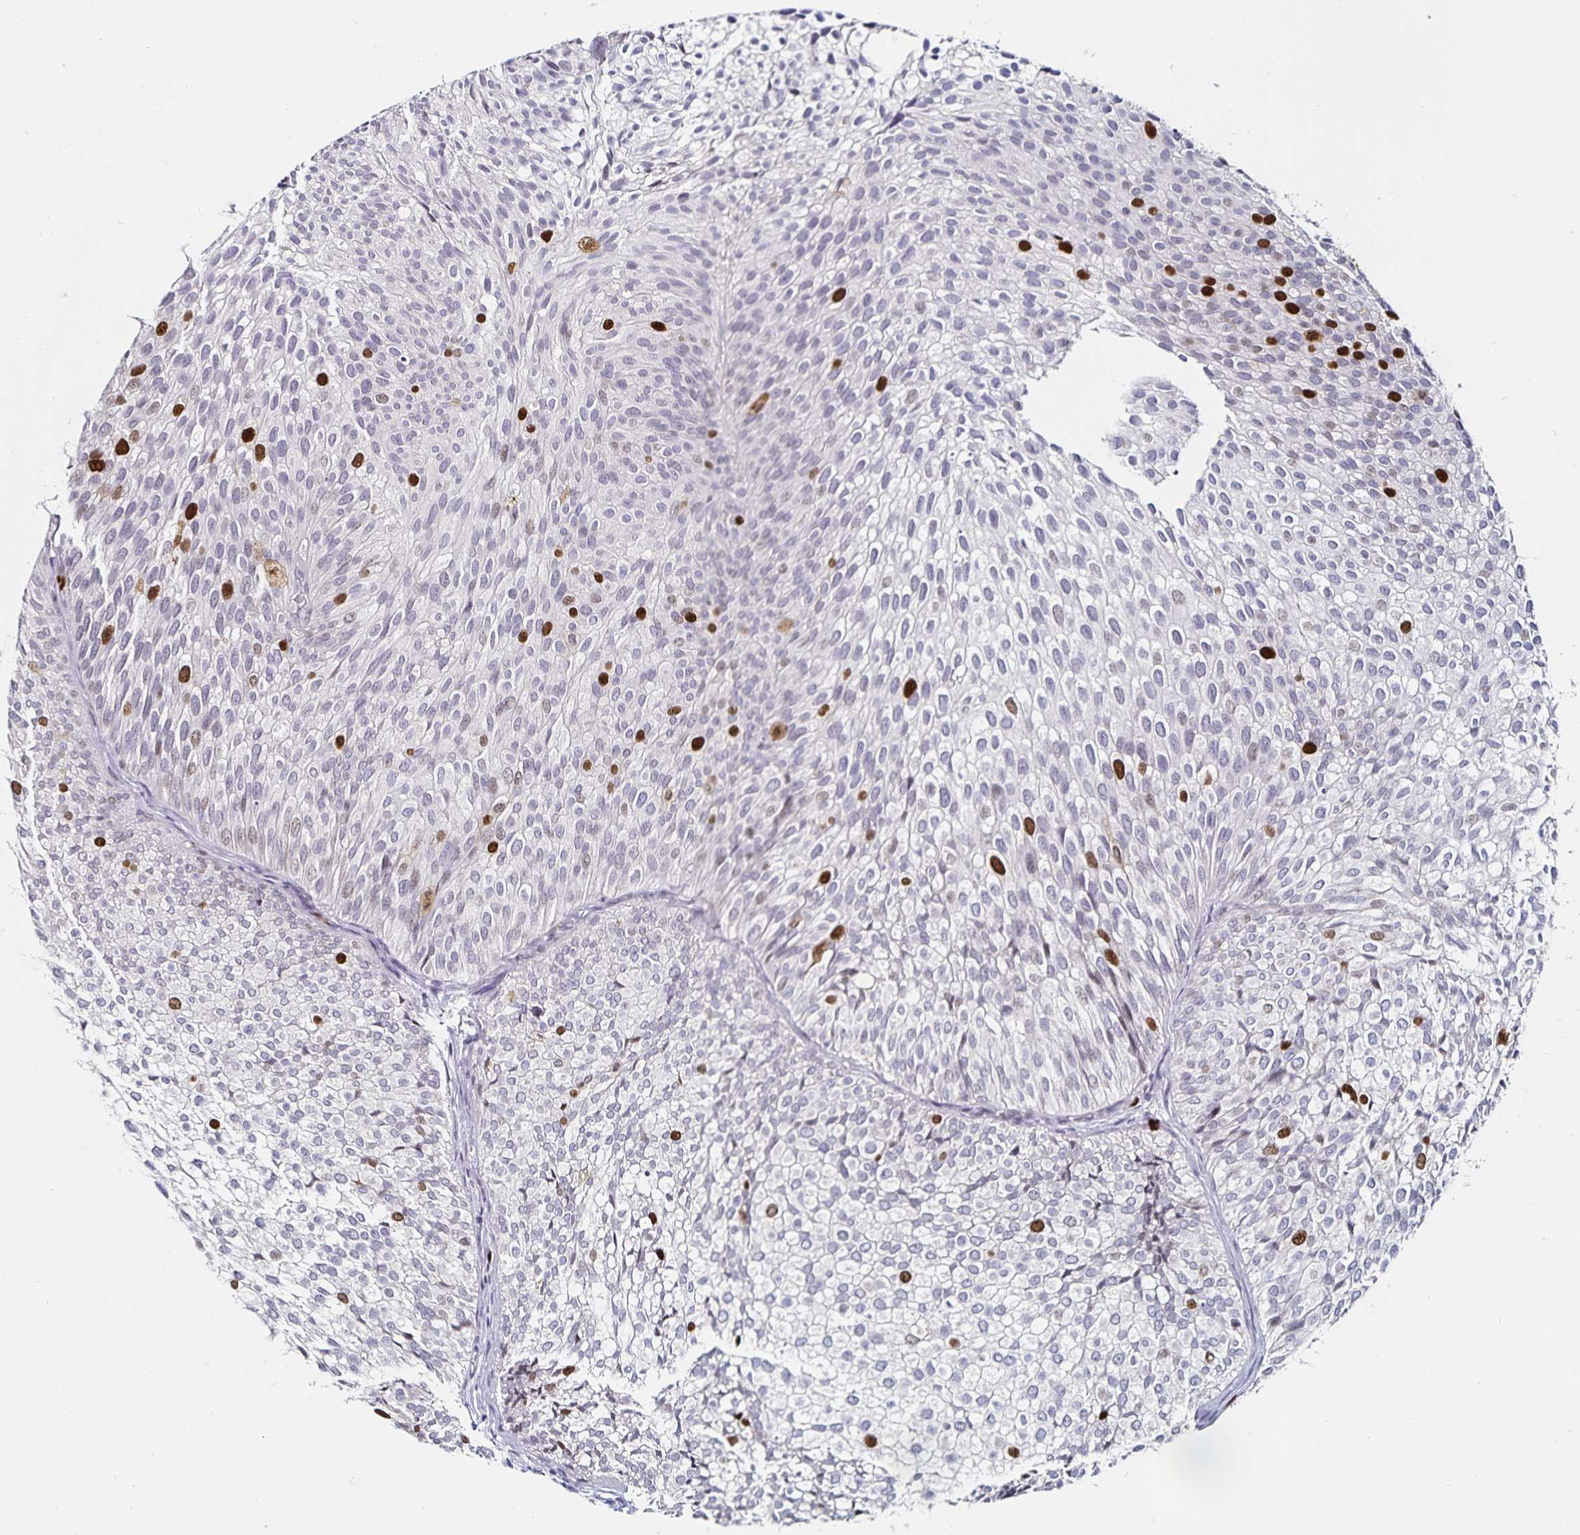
{"staining": {"intensity": "strong", "quantity": "<25%", "location": "nuclear"}, "tissue": "urothelial cancer", "cell_type": "Tumor cells", "image_type": "cancer", "snomed": [{"axis": "morphology", "description": "Urothelial carcinoma, Low grade"}, {"axis": "topography", "description": "Urinary bladder"}], "caption": "Immunohistochemistry (IHC) (DAB) staining of human urothelial carcinoma (low-grade) exhibits strong nuclear protein expression in approximately <25% of tumor cells.", "gene": "ANLN", "patient": {"sex": "male", "age": 91}}